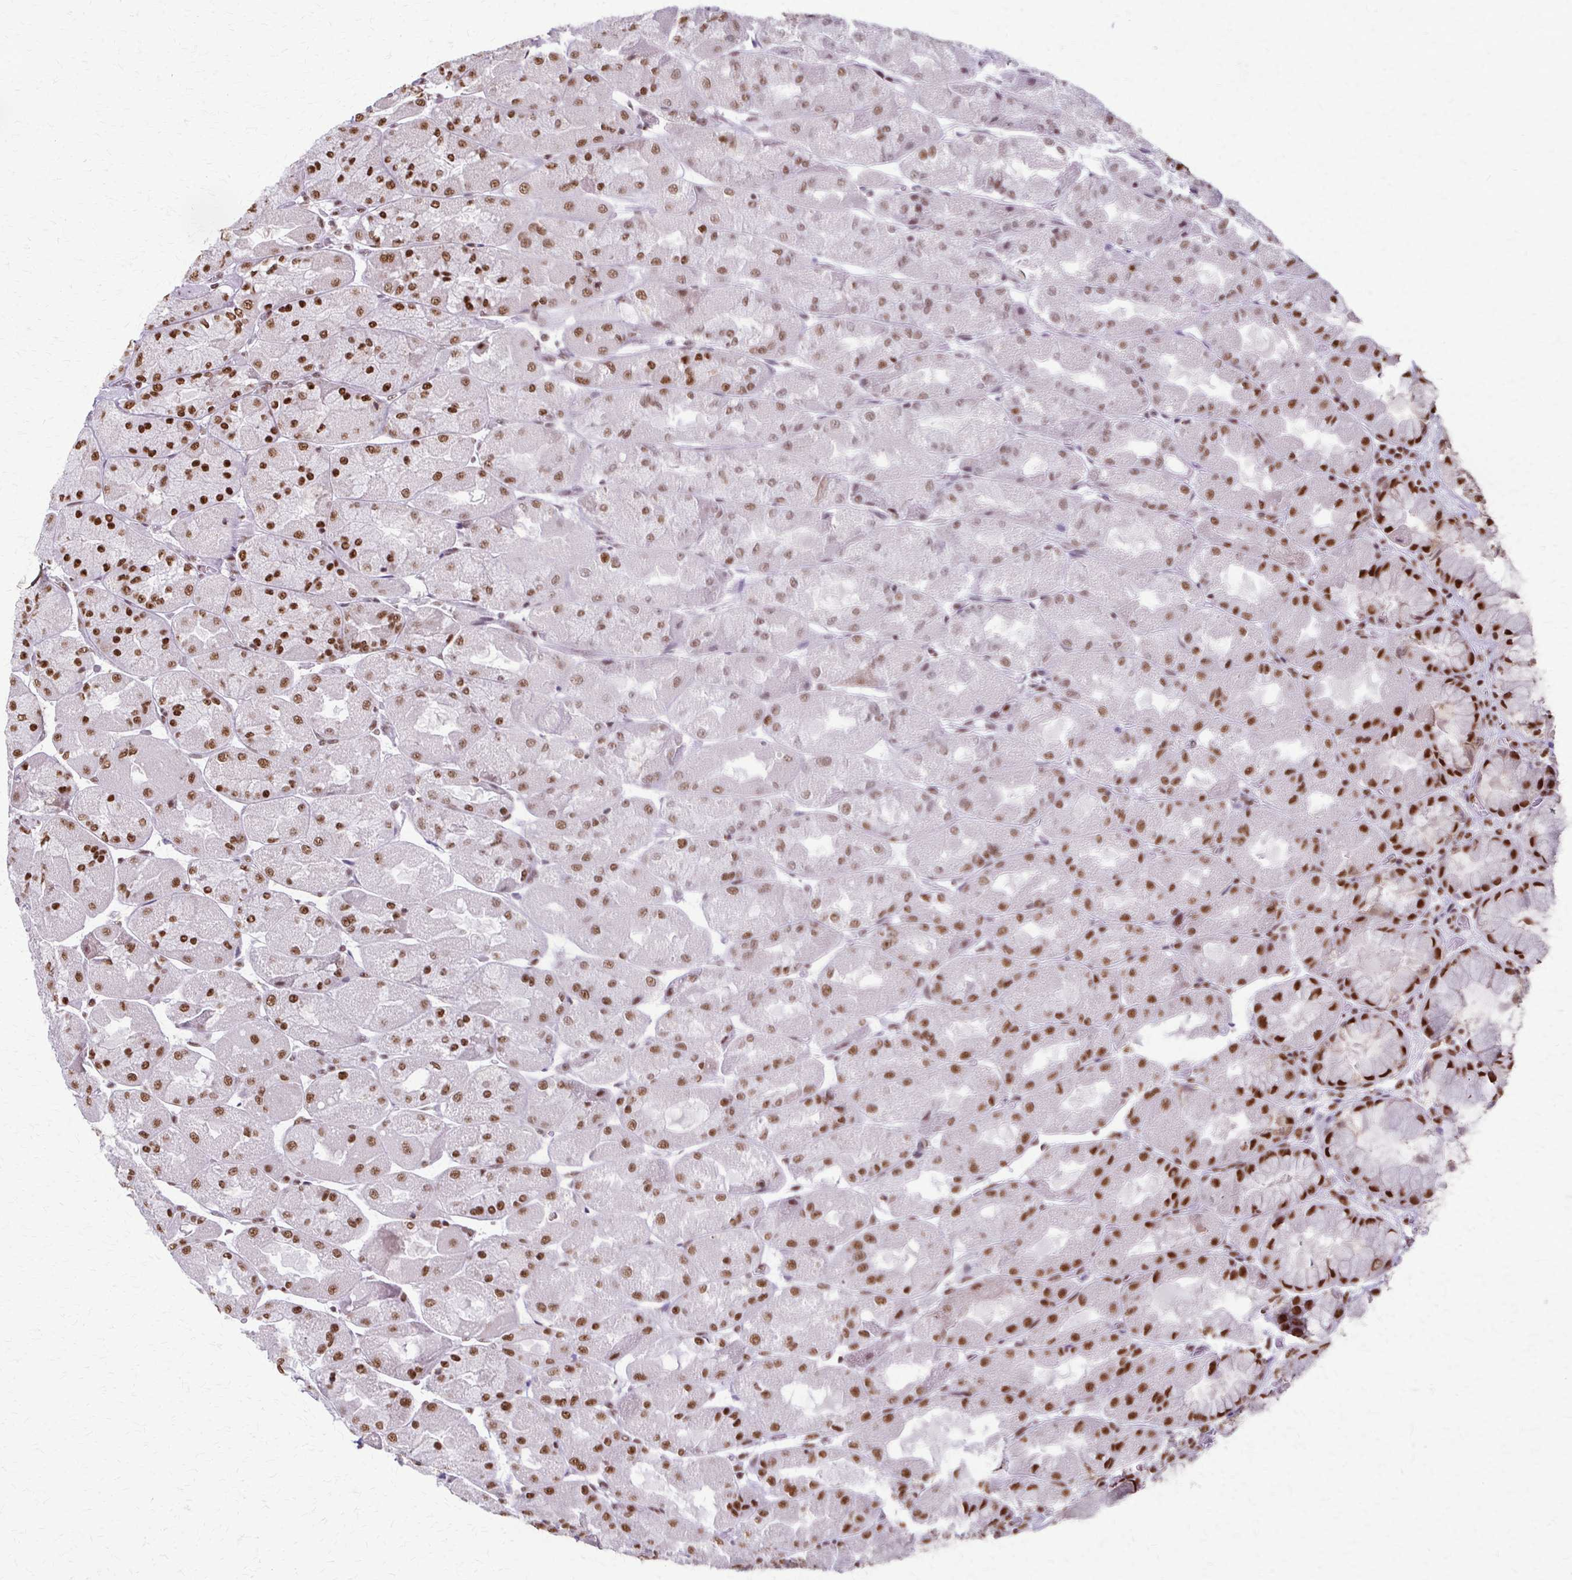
{"staining": {"intensity": "strong", "quantity": "25%-75%", "location": "nuclear"}, "tissue": "stomach", "cell_type": "Glandular cells", "image_type": "normal", "snomed": [{"axis": "morphology", "description": "Normal tissue, NOS"}, {"axis": "topography", "description": "Stomach"}], "caption": "Human stomach stained with a brown dye displays strong nuclear positive staining in about 25%-75% of glandular cells.", "gene": "XRCC6", "patient": {"sex": "female", "age": 61}}